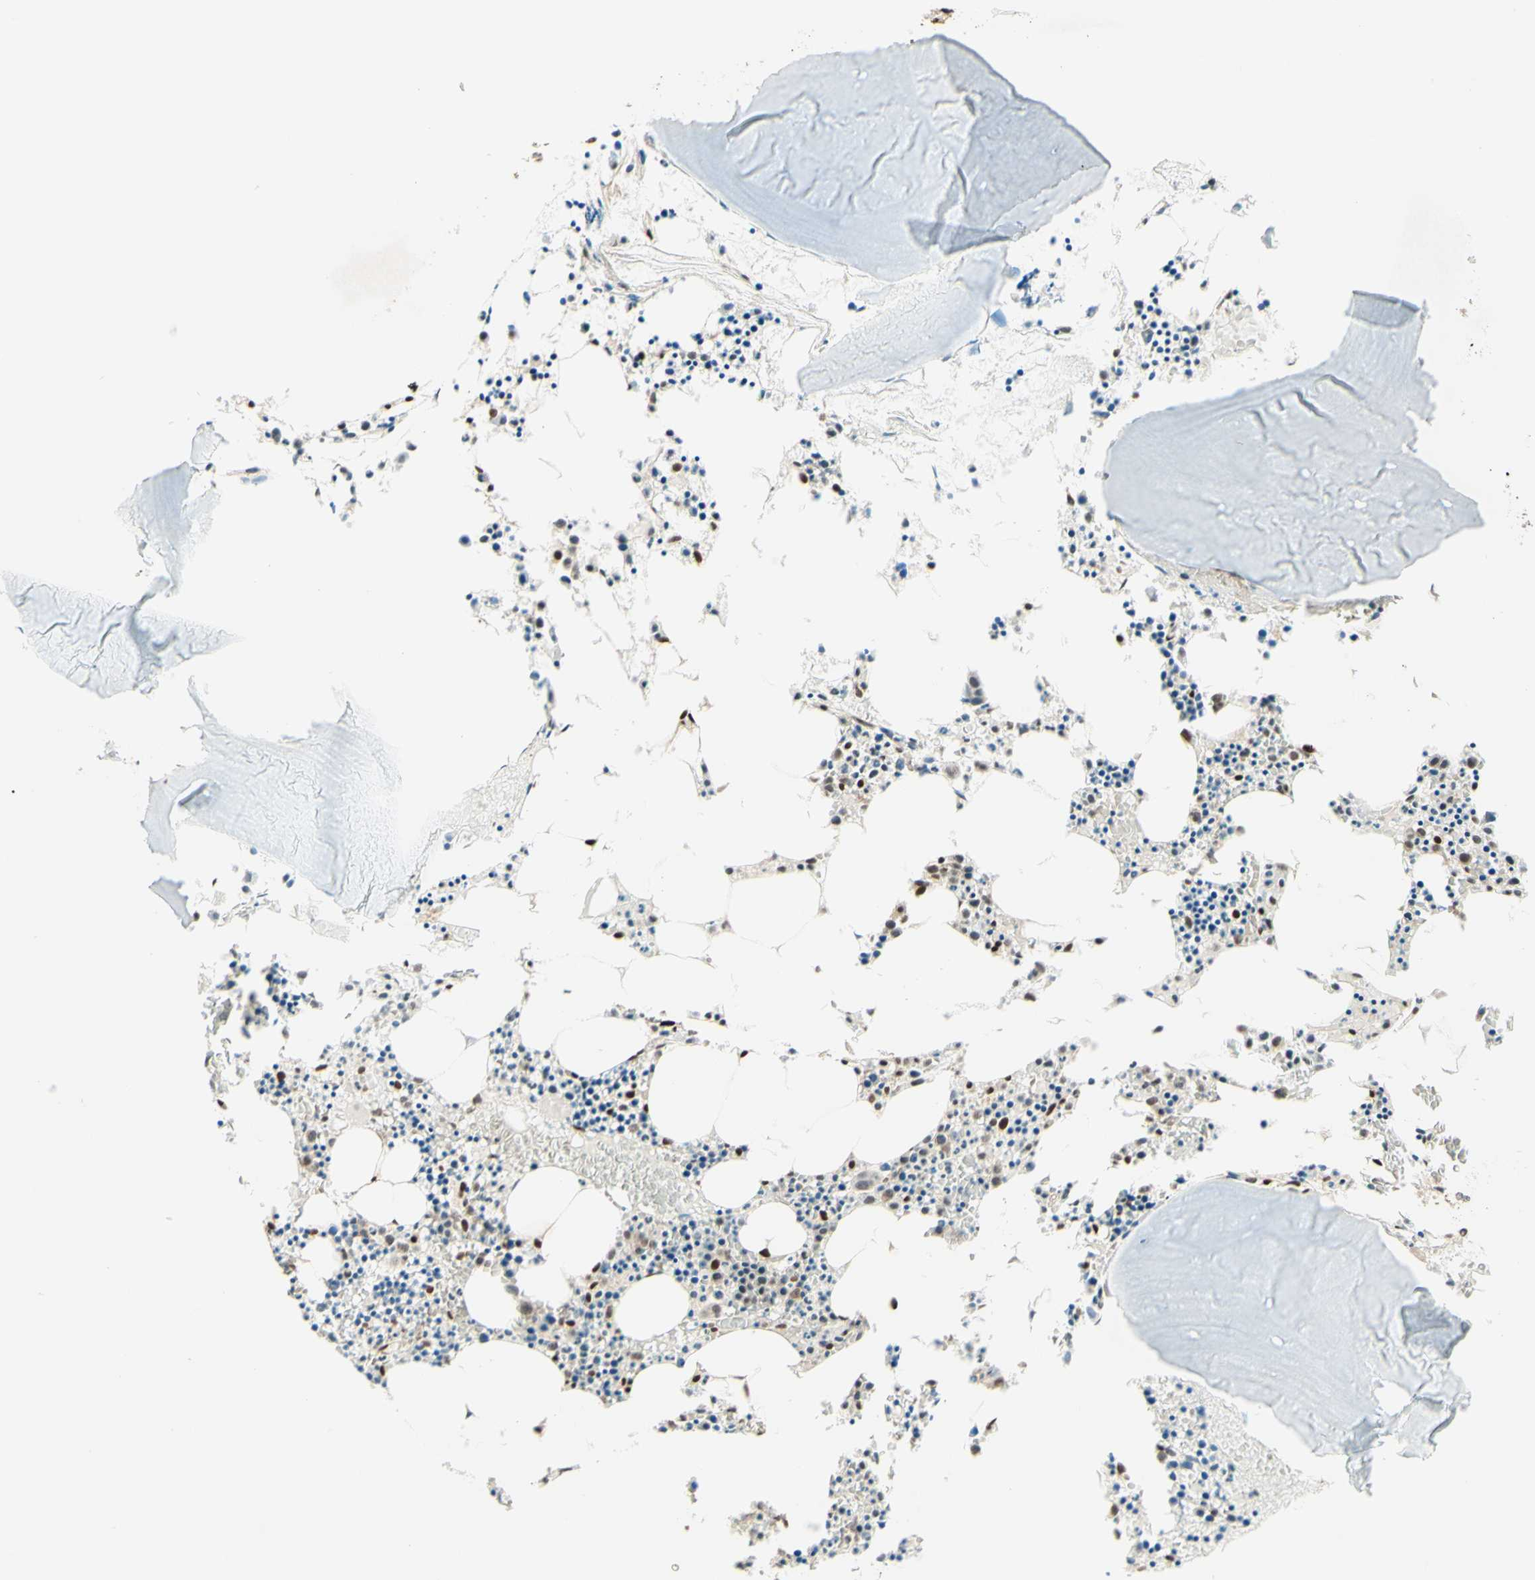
{"staining": {"intensity": "strong", "quantity": ">75%", "location": "nuclear"}, "tissue": "bone marrow", "cell_type": "Hematopoietic cells", "image_type": "normal", "snomed": [{"axis": "morphology", "description": "Normal tissue, NOS"}, {"axis": "morphology", "description": "Inflammation, NOS"}, {"axis": "topography", "description": "Bone marrow"}], "caption": "Protein expression analysis of benign bone marrow reveals strong nuclear staining in about >75% of hematopoietic cells.", "gene": "NR3C1", "patient": {"sex": "male", "age": 14}}